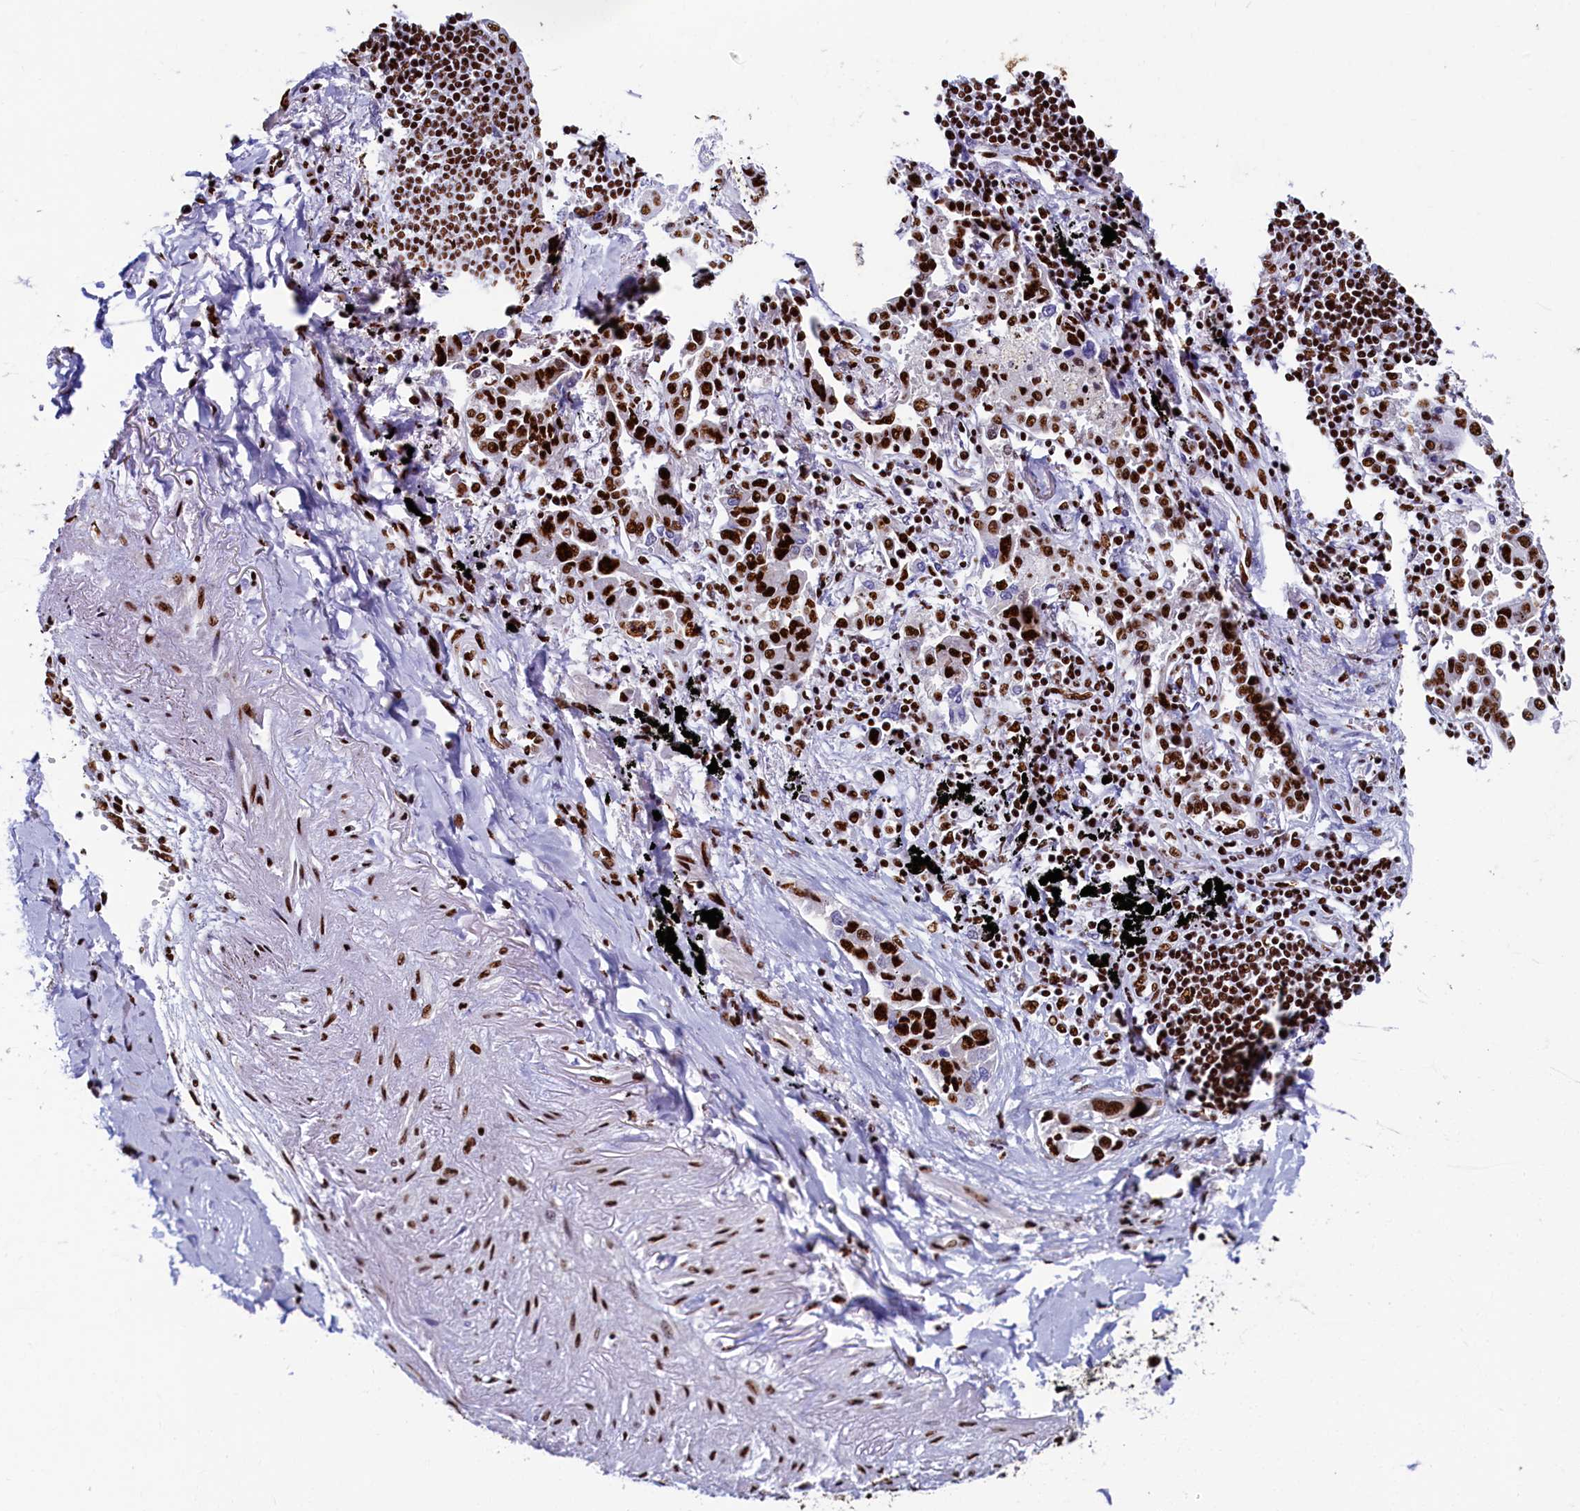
{"staining": {"intensity": "strong", "quantity": "25%-75%", "location": "nuclear"}, "tissue": "lung cancer", "cell_type": "Tumor cells", "image_type": "cancer", "snomed": [{"axis": "morphology", "description": "Adenocarcinoma, NOS"}, {"axis": "topography", "description": "Lung"}], "caption": "High-magnification brightfield microscopy of lung adenocarcinoma stained with DAB (brown) and counterstained with hematoxylin (blue). tumor cells exhibit strong nuclear expression is seen in about25%-75% of cells. (IHC, brightfield microscopy, high magnification).", "gene": "SRRM2", "patient": {"sex": "male", "age": 67}}